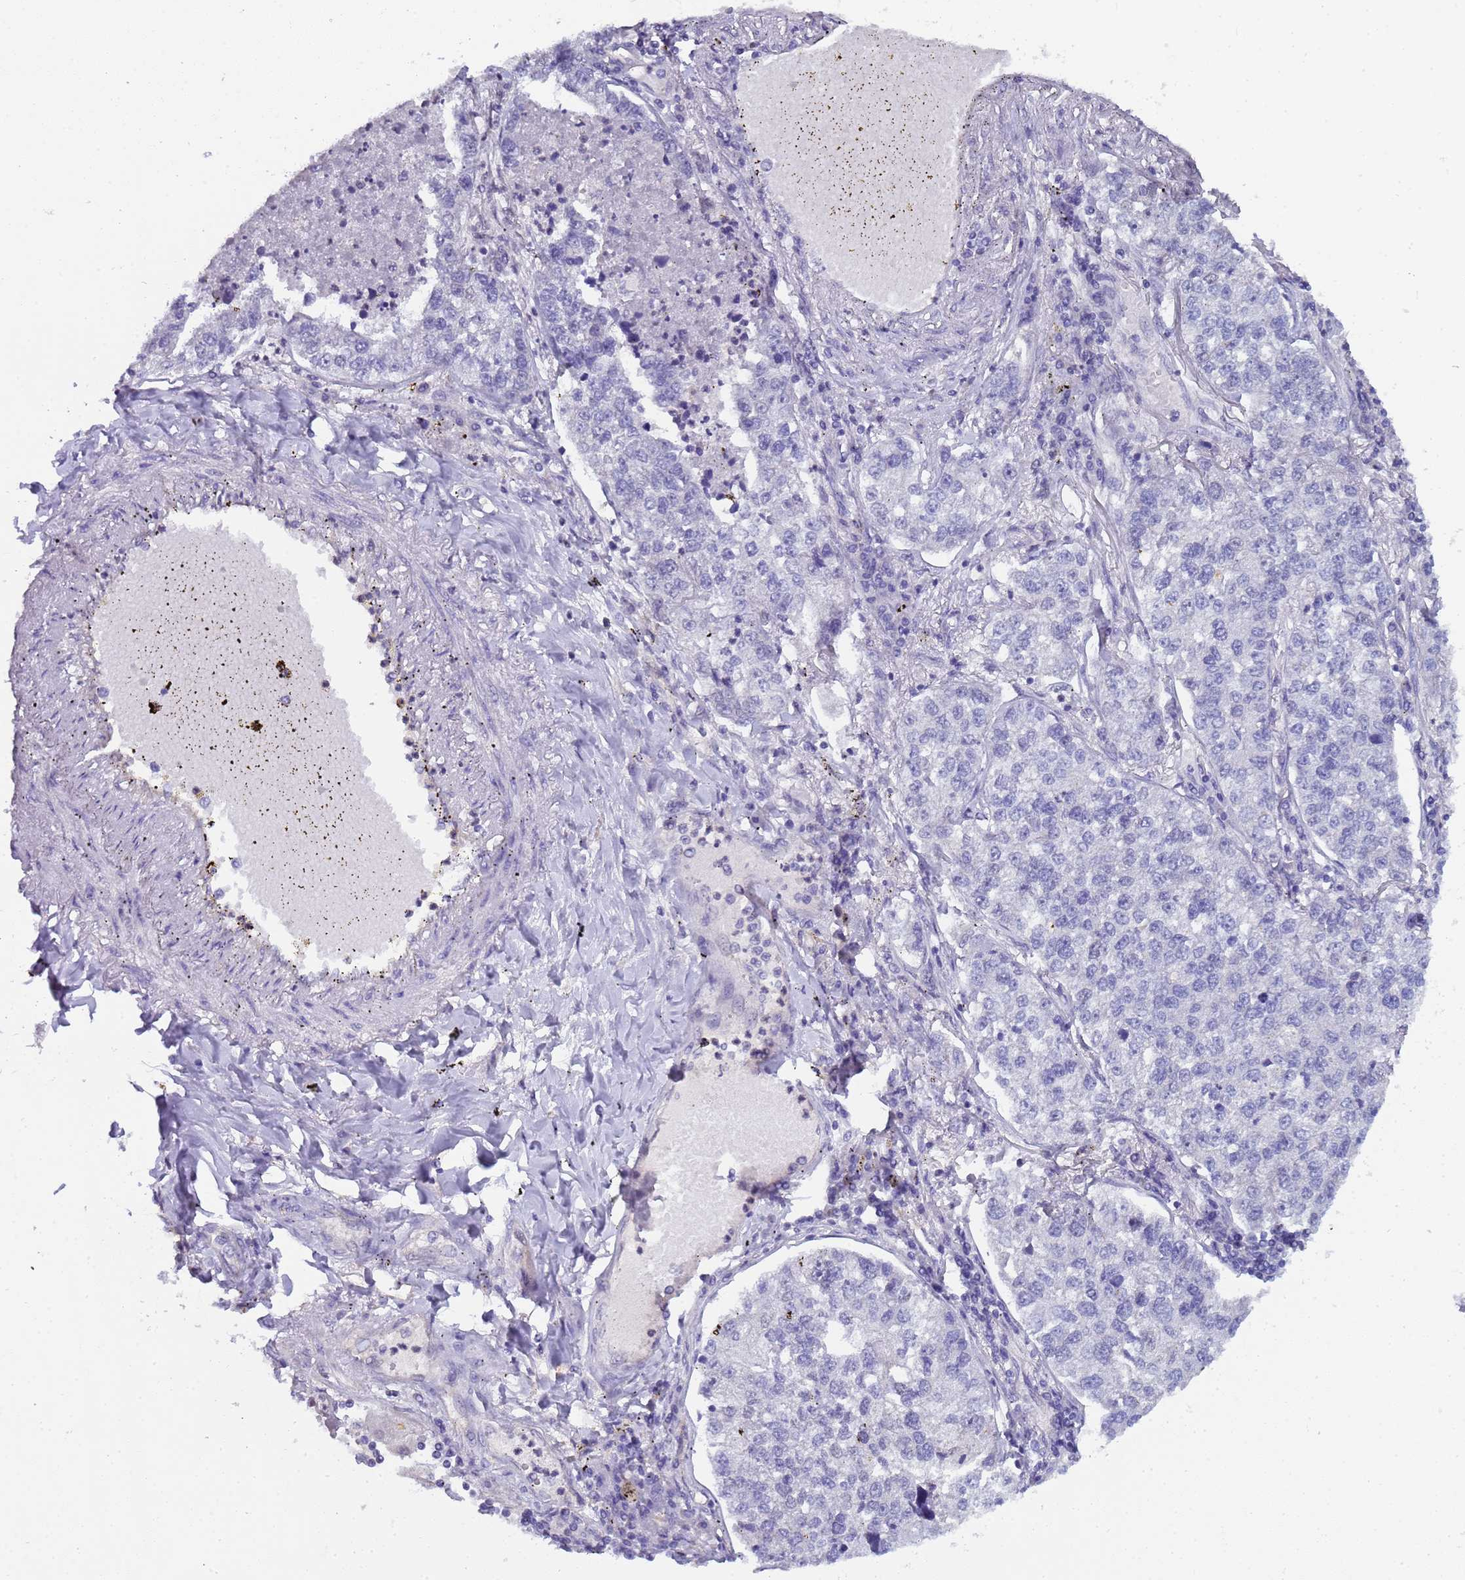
{"staining": {"intensity": "negative", "quantity": "none", "location": "none"}, "tissue": "lung cancer", "cell_type": "Tumor cells", "image_type": "cancer", "snomed": [{"axis": "morphology", "description": "Adenocarcinoma, NOS"}, {"axis": "topography", "description": "Lung"}], "caption": "This photomicrograph is of lung cancer (adenocarcinoma) stained with IHC to label a protein in brown with the nuclei are counter-stained blue. There is no staining in tumor cells.", "gene": "CTRC", "patient": {"sex": "male", "age": 49}}